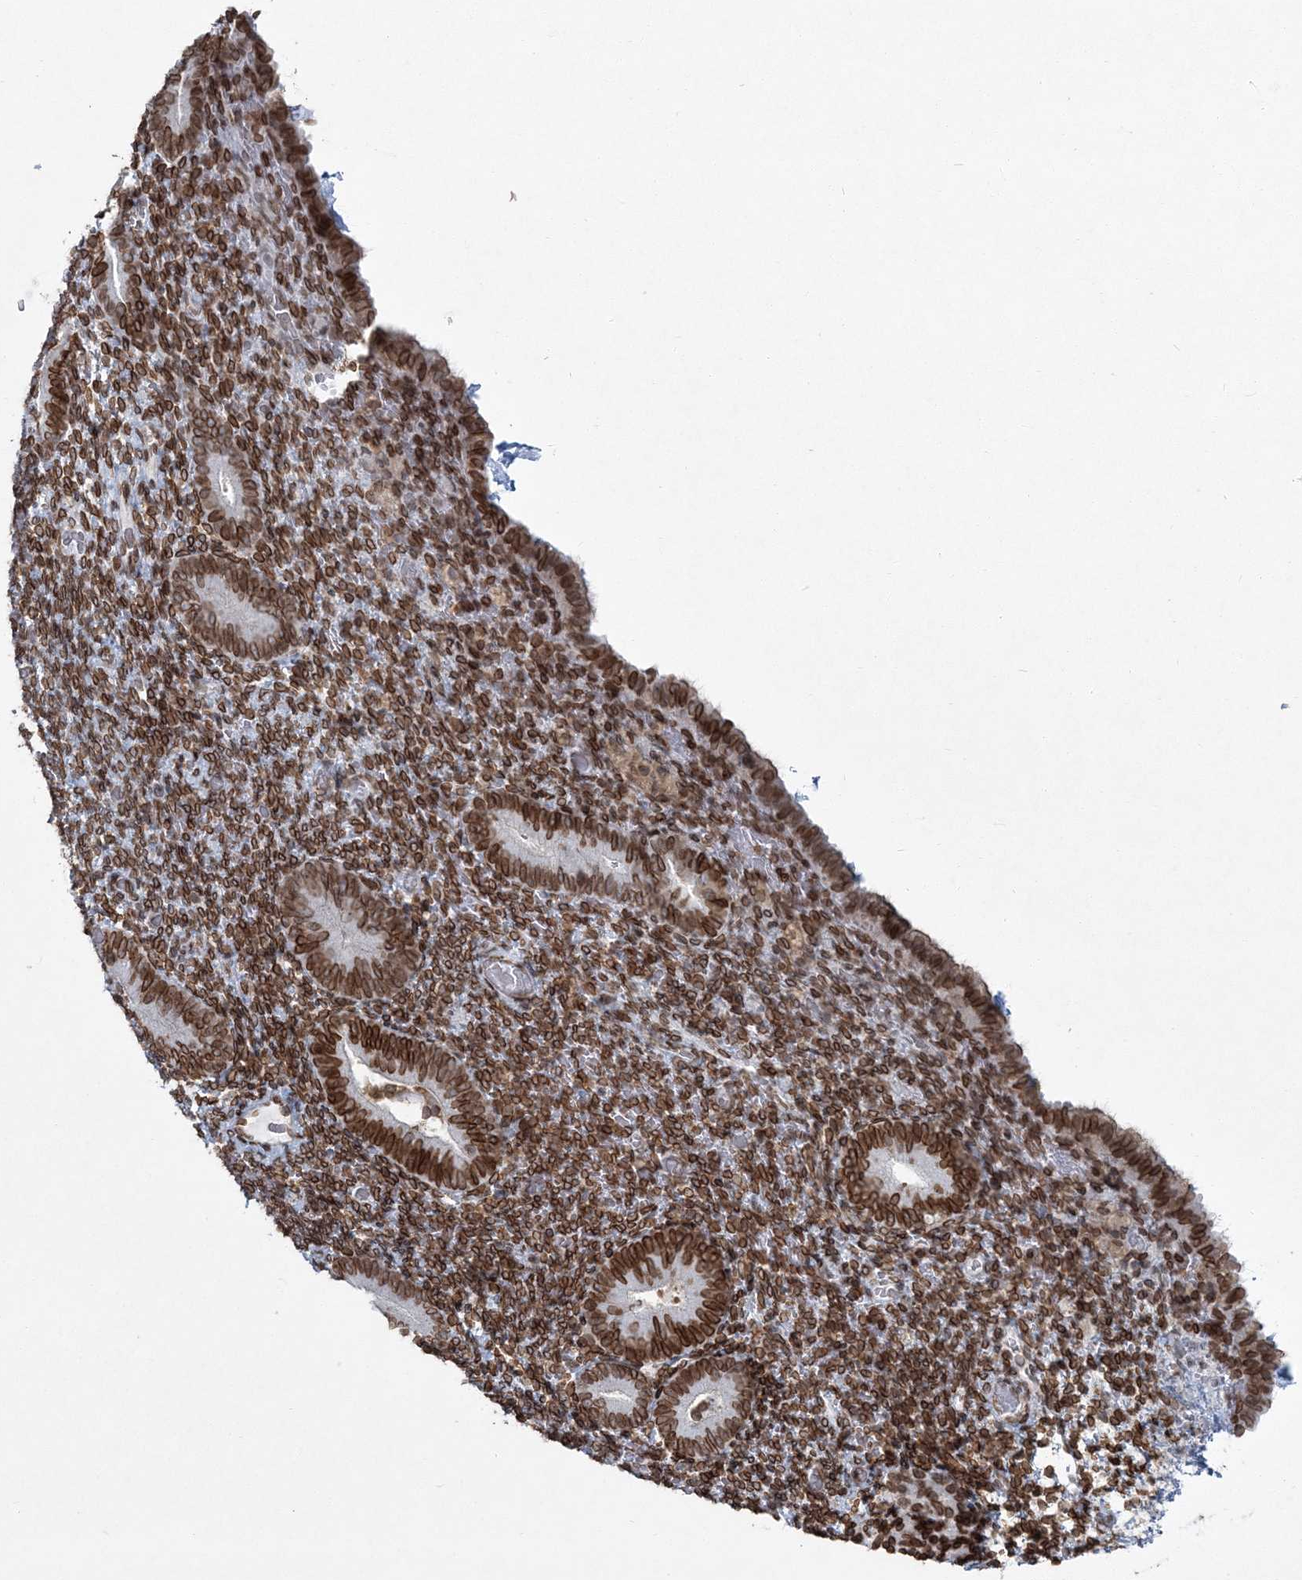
{"staining": {"intensity": "moderate", "quantity": ">75%", "location": "cytoplasmic/membranous,nuclear"}, "tissue": "endometrium", "cell_type": "Cells in endometrial stroma", "image_type": "normal", "snomed": [{"axis": "morphology", "description": "Normal tissue, NOS"}, {"axis": "topography", "description": "Endometrium"}], "caption": "Endometrium stained for a protein exhibits moderate cytoplasmic/membranous,nuclear positivity in cells in endometrial stroma. Immunohistochemistry stains the protein of interest in brown and the nuclei are stained blue.", "gene": "GJD4", "patient": {"sex": "female", "age": 51}}